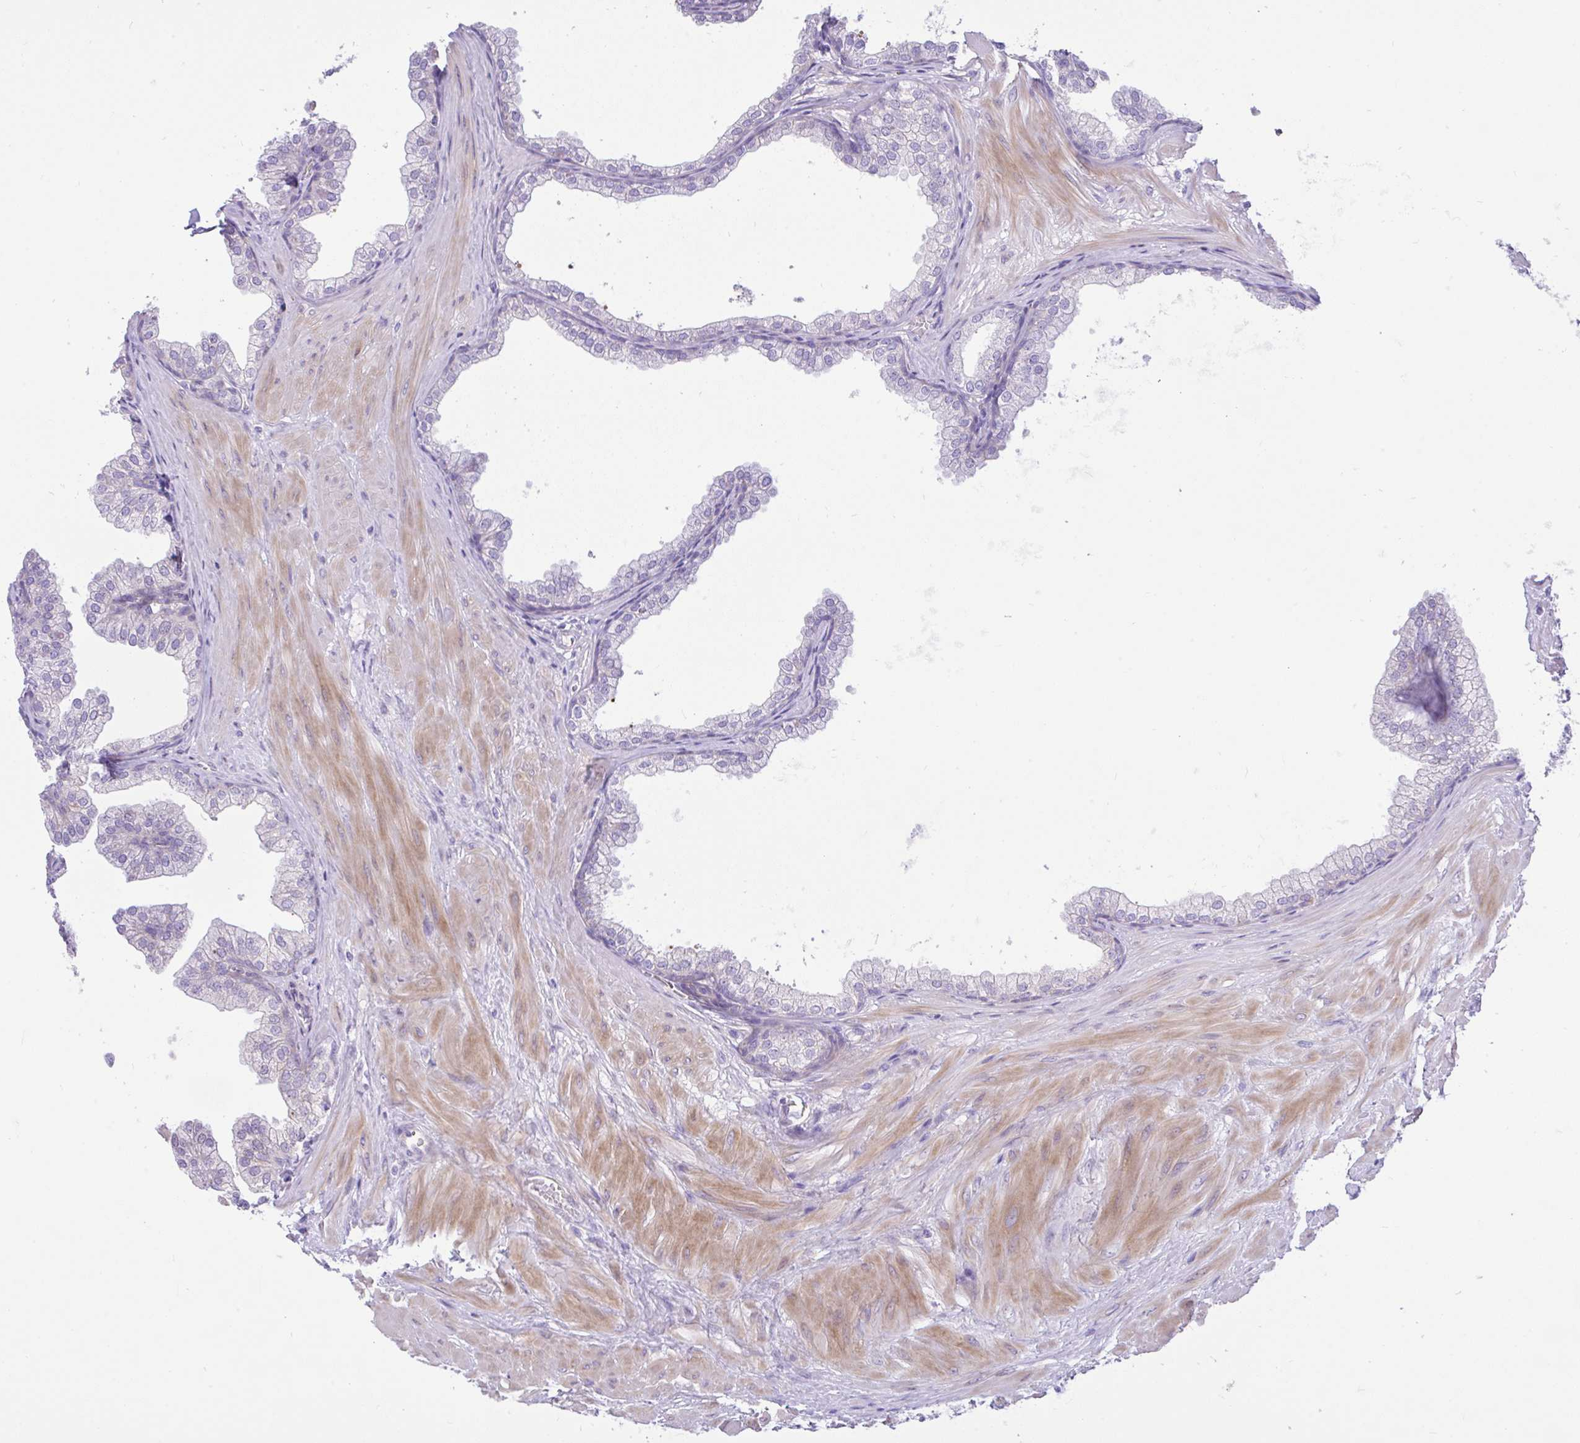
{"staining": {"intensity": "negative", "quantity": "none", "location": "none"}, "tissue": "prostate", "cell_type": "Glandular cells", "image_type": "normal", "snomed": [{"axis": "morphology", "description": "Normal tissue, NOS"}, {"axis": "topography", "description": "Prostate"}], "caption": "Immunohistochemical staining of benign human prostate displays no significant expression in glandular cells. (Brightfield microscopy of DAB (3,3'-diaminobenzidine) IHC at high magnification).", "gene": "EEF1A1", "patient": {"sex": "male", "age": 37}}